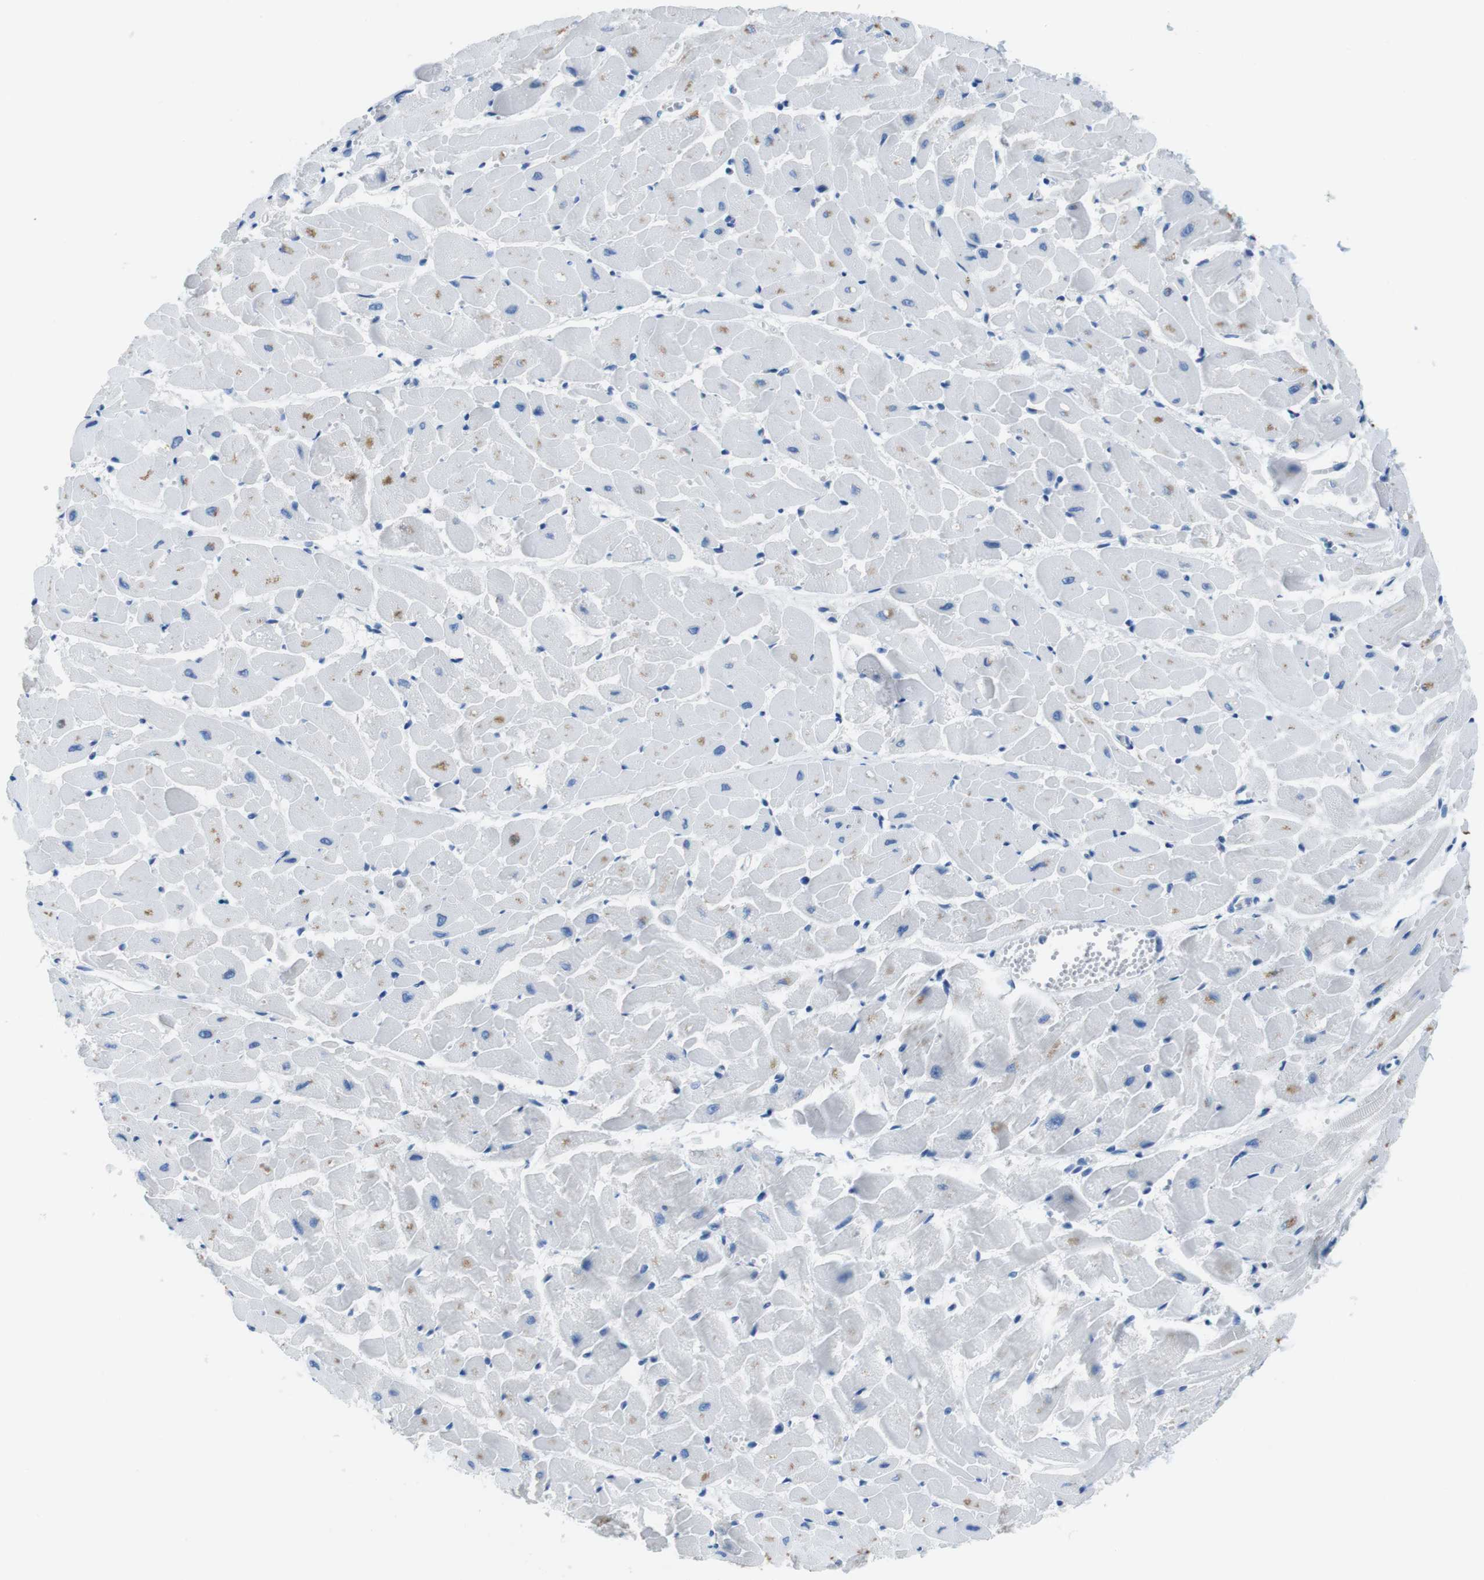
{"staining": {"intensity": "weak", "quantity": "<25%", "location": "cytoplasmic/membranous"}, "tissue": "heart muscle", "cell_type": "Cardiomyocytes", "image_type": "normal", "snomed": [{"axis": "morphology", "description": "Normal tissue, NOS"}, {"axis": "topography", "description": "Heart"}], "caption": "Immunohistochemistry (IHC) of benign human heart muscle reveals no expression in cardiomyocytes.", "gene": "SLC35A3", "patient": {"sex": "female", "age": 19}}